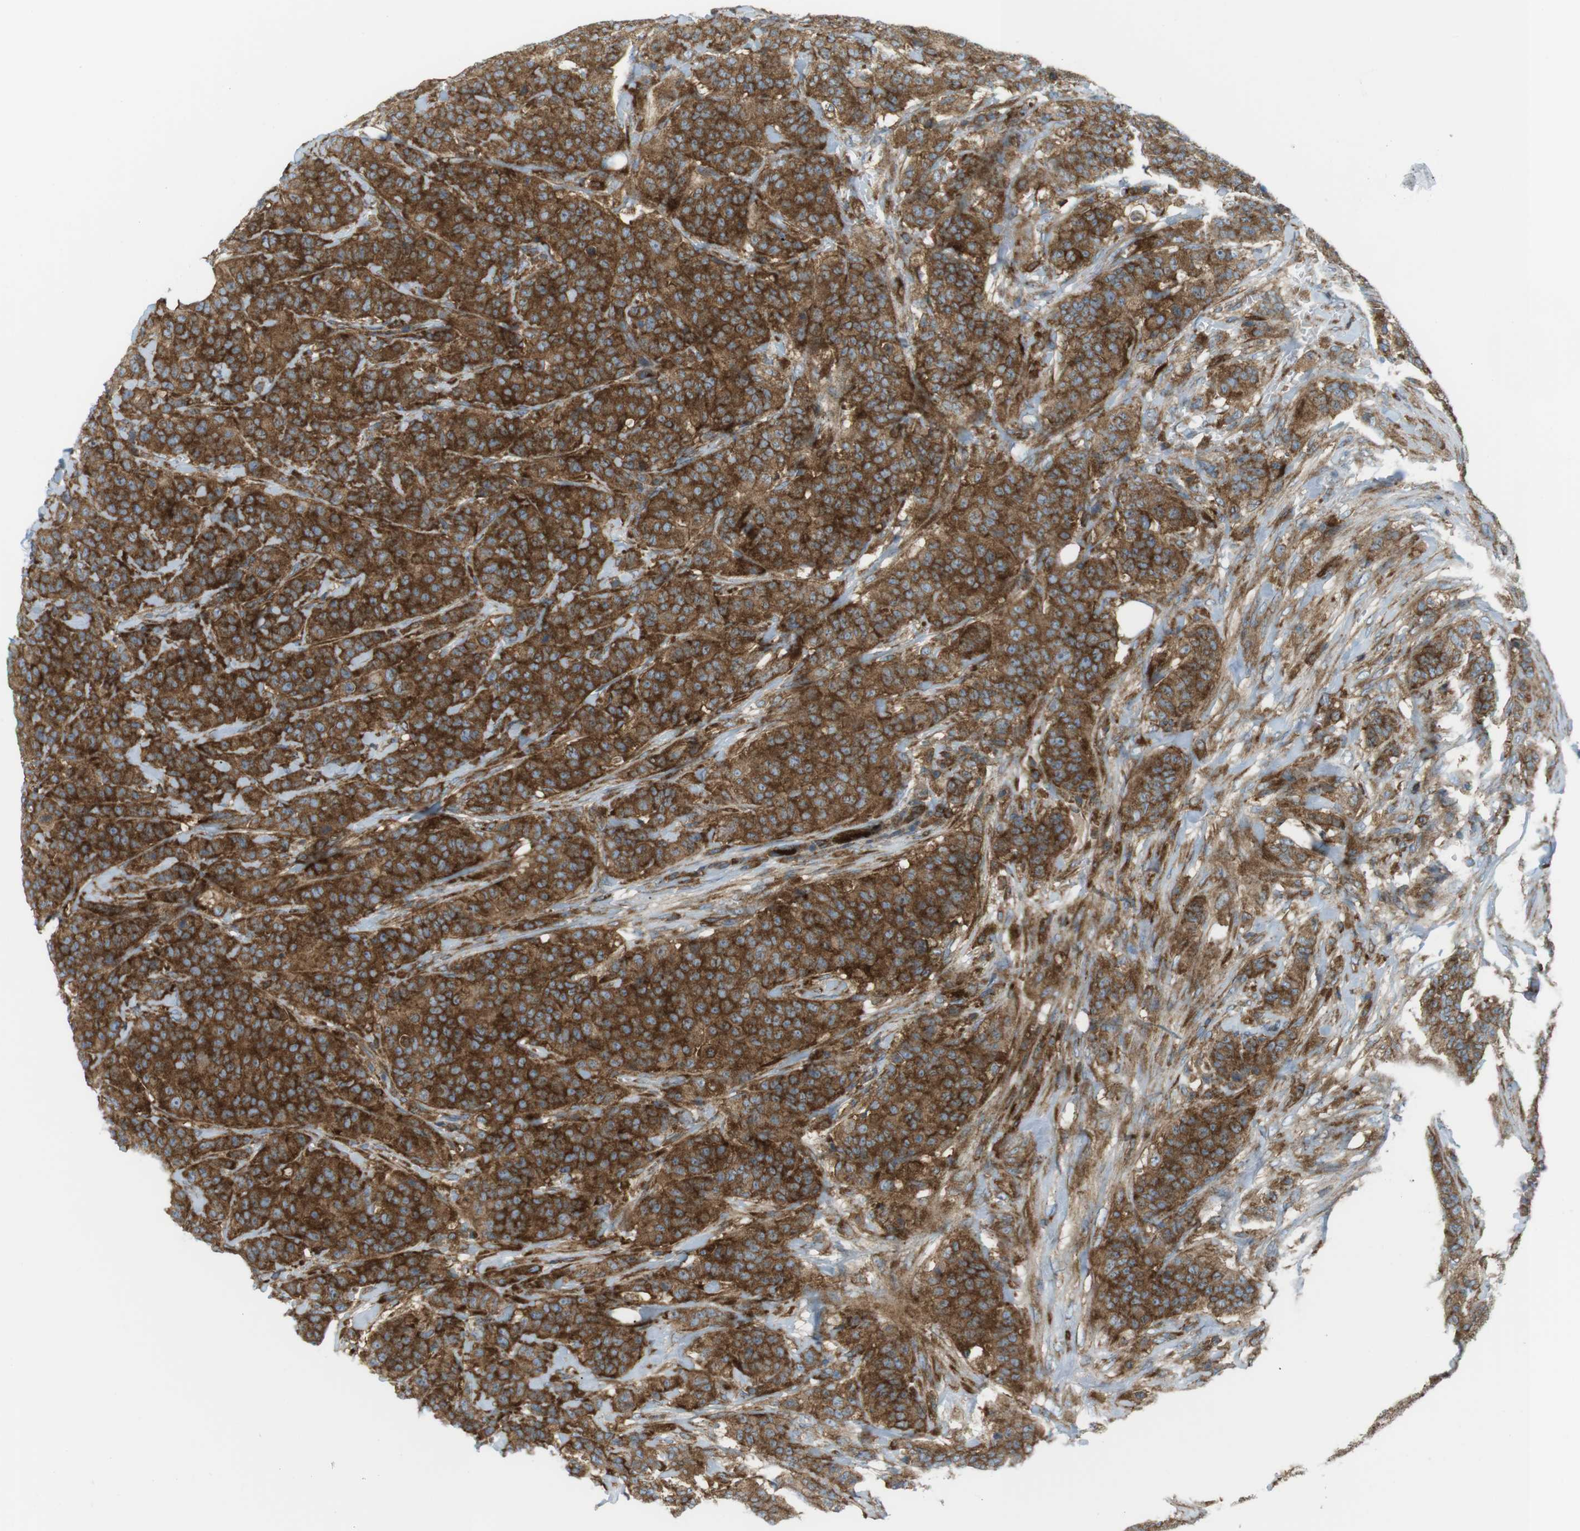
{"staining": {"intensity": "strong", "quantity": ">75%", "location": "cytoplasmic/membranous"}, "tissue": "breast cancer", "cell_type": "Tumor cells", "image_type": "cancer", "snomed": [{"axis": "morphology", "description": "Normal tissue, NOS"}, {"axis": "morphology", "description": "Duct carcinoma"}, {"axis": "topography", "description": "Breast"}], "caption": "Protein expression analysis of human breast cancer reveals strong cytoplasmic/membranous expression in about >75% of tumor cells.", "gene": "FLII", "patient": {"sex": "female", "age": 40}}